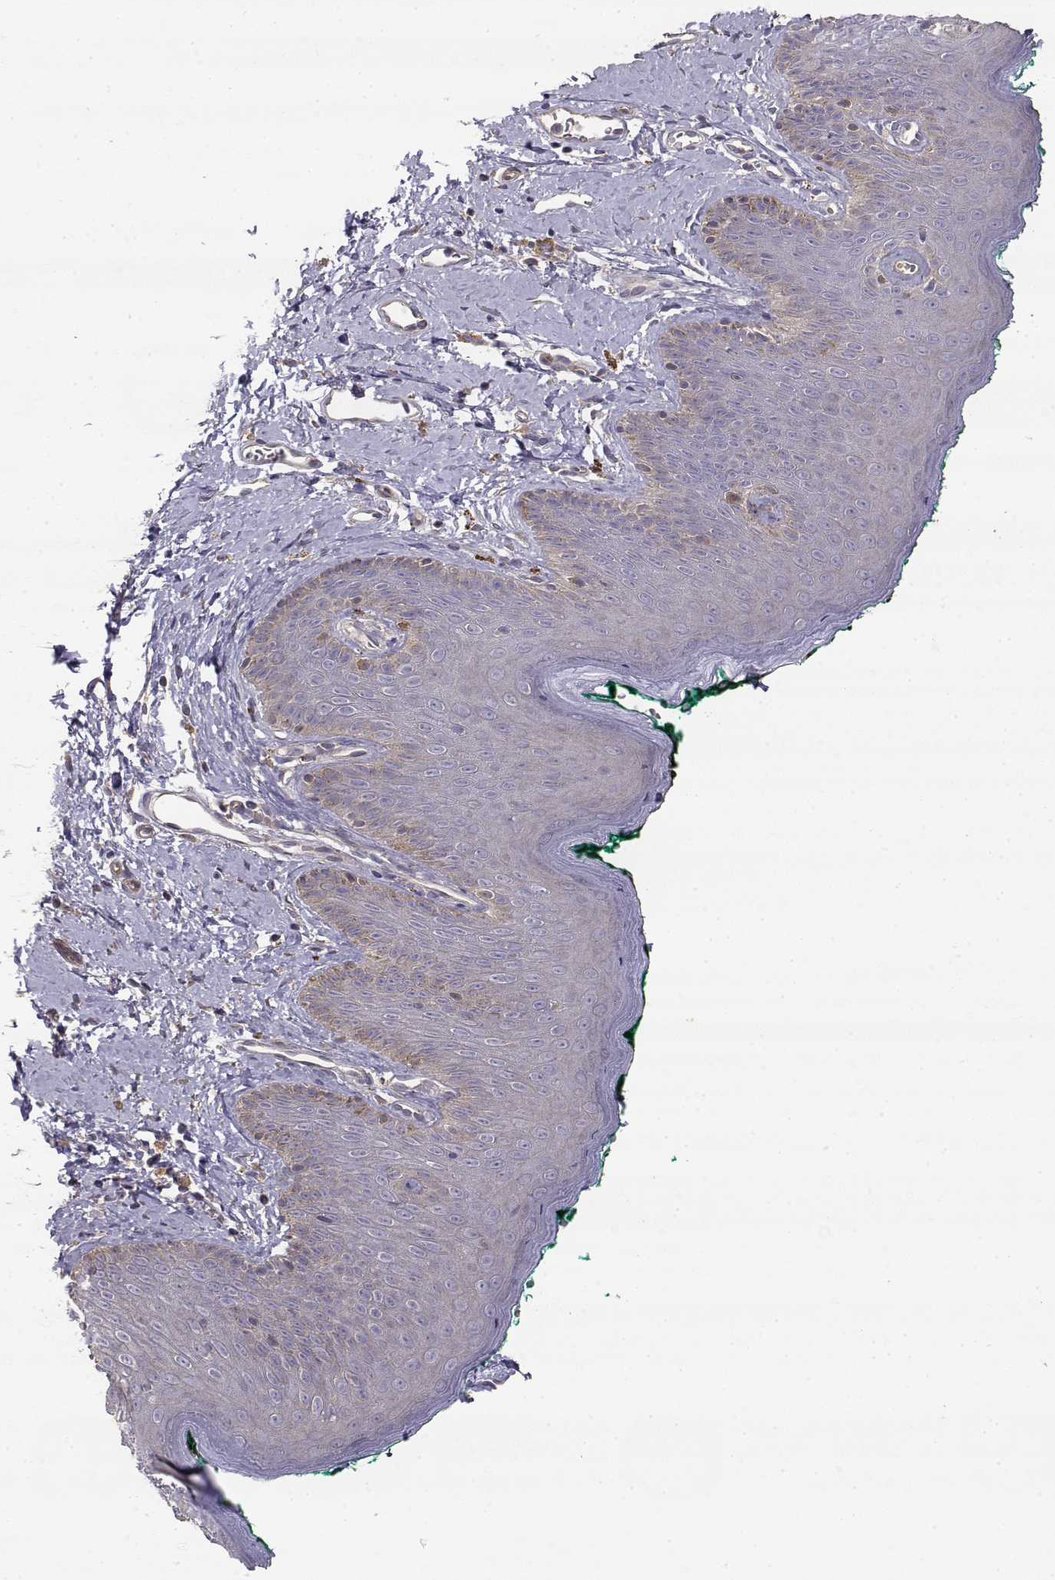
{"staining": {"intensity": "negative", "quantity": "none", "location": "none"}, "tissue": "skin", "cell_type": "Epidermal cells", "image_type": "normal", "snomed": [{"axis": "morphology", "description": "Normal tissue, NOS"}, {"axis": "topography", "description": "Vulva"}], "caption": "IHC of benign human skin displays no staining in epidermal cells. The staining was performed using DAB (3,3'-diaminobenzidine) to visualize the protein expression in brown, while the nuclei were stained in blue with hematoxylin (Magnification: 20x).", "gene": "CRIM1", "patient": {"sex": "female", "age": 66}}